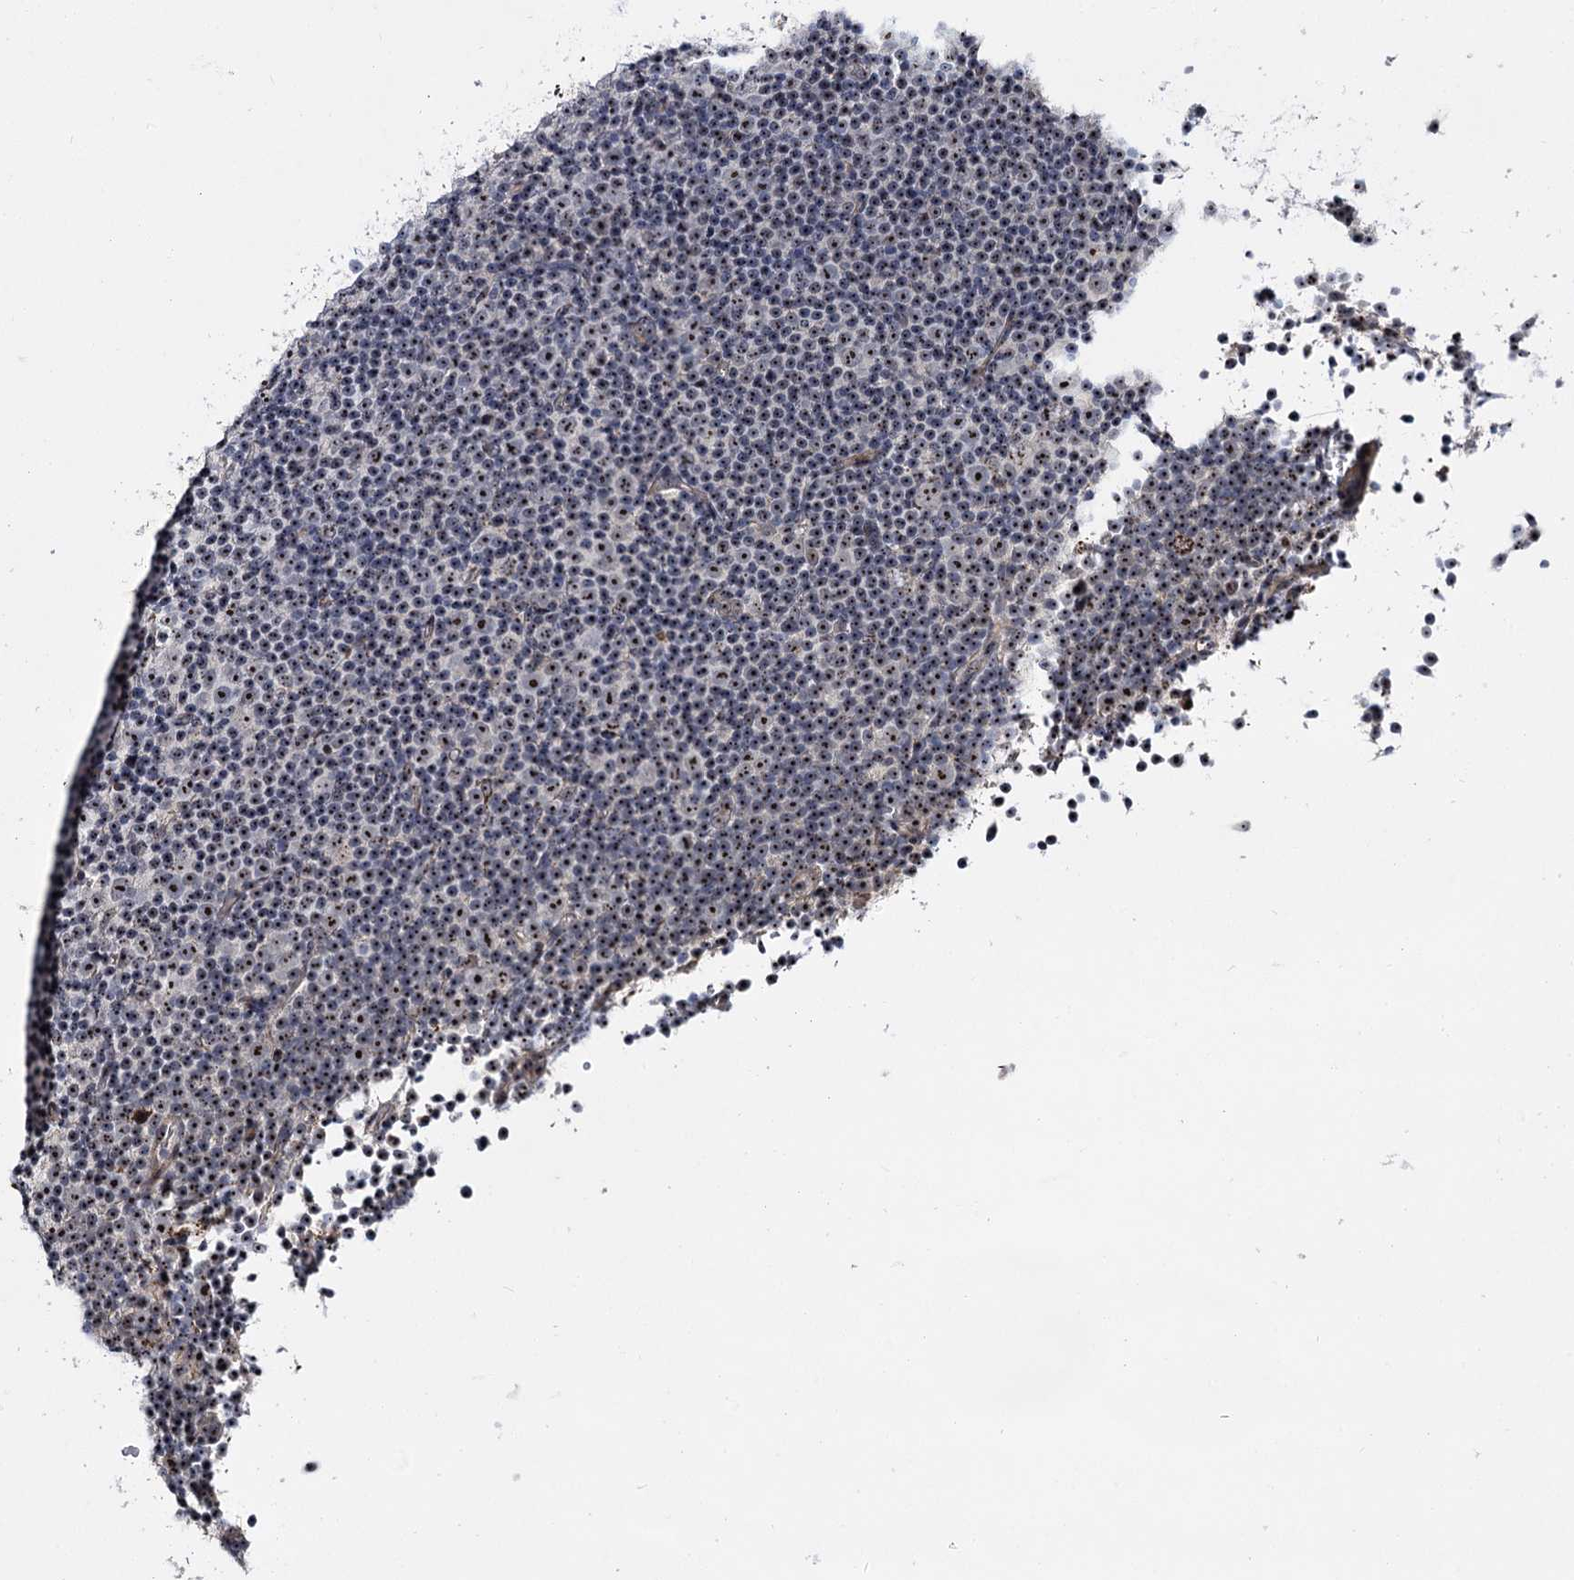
{"staining": {"intensity": "moderate", "quantity": "25%-75%", "location": "nuclear"}, "tissue": "lymphoma", "cell_type": "Tumor cells", "image_type": "cancer", "snomed": [{"axis": "morphology", "description": "Malignant lymphoma, non-Hodgkin's type, Low grade"}, {"axis": "topography", "description": "Lymph node"}], "caption": "Lymphoma stained with a protein marker reveals moderate staining in tumor cells.", "gene": "SUPT20H", "patient": {"sex": "female", "age": 67}}